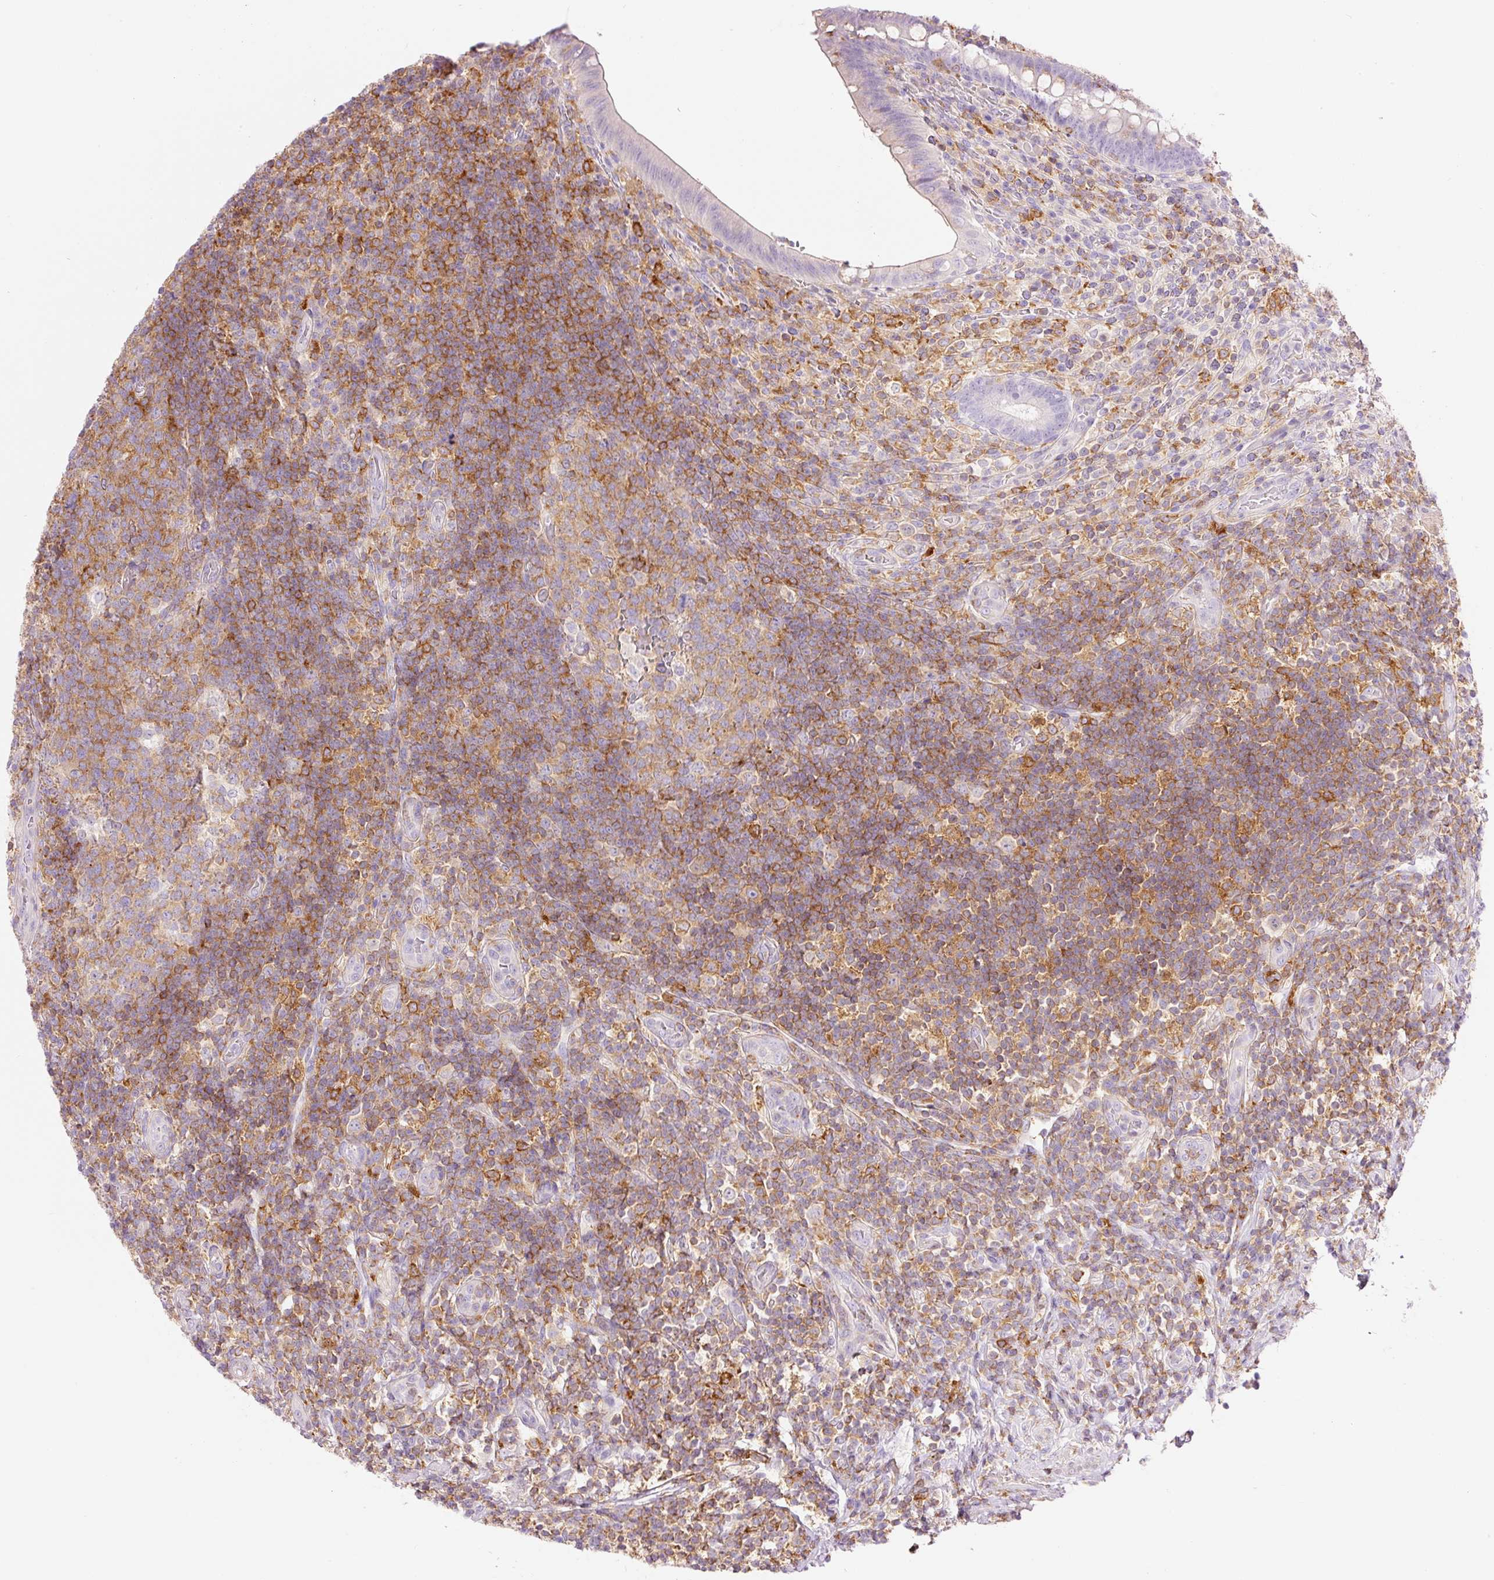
{"staining": {"intensity": "negative", "quantity": "none", "location": "none"}, "tissue": "appendix", "cell_type": "Glandular cells", "image_type": "normal", "snomed": [{"axis": "morphology", "description": "Normal tissue, NOS"}, {"axis": "topography", "description": "Appendix"}], "caption": "This histopathology image is of unremarkable appendix stained with IHC to label a protein in brown with the nuclei are counter-stained blue. There is no staining in glandular cells.", "gene": "DOK6", "patient": {"sex": "female", "age": 43}}